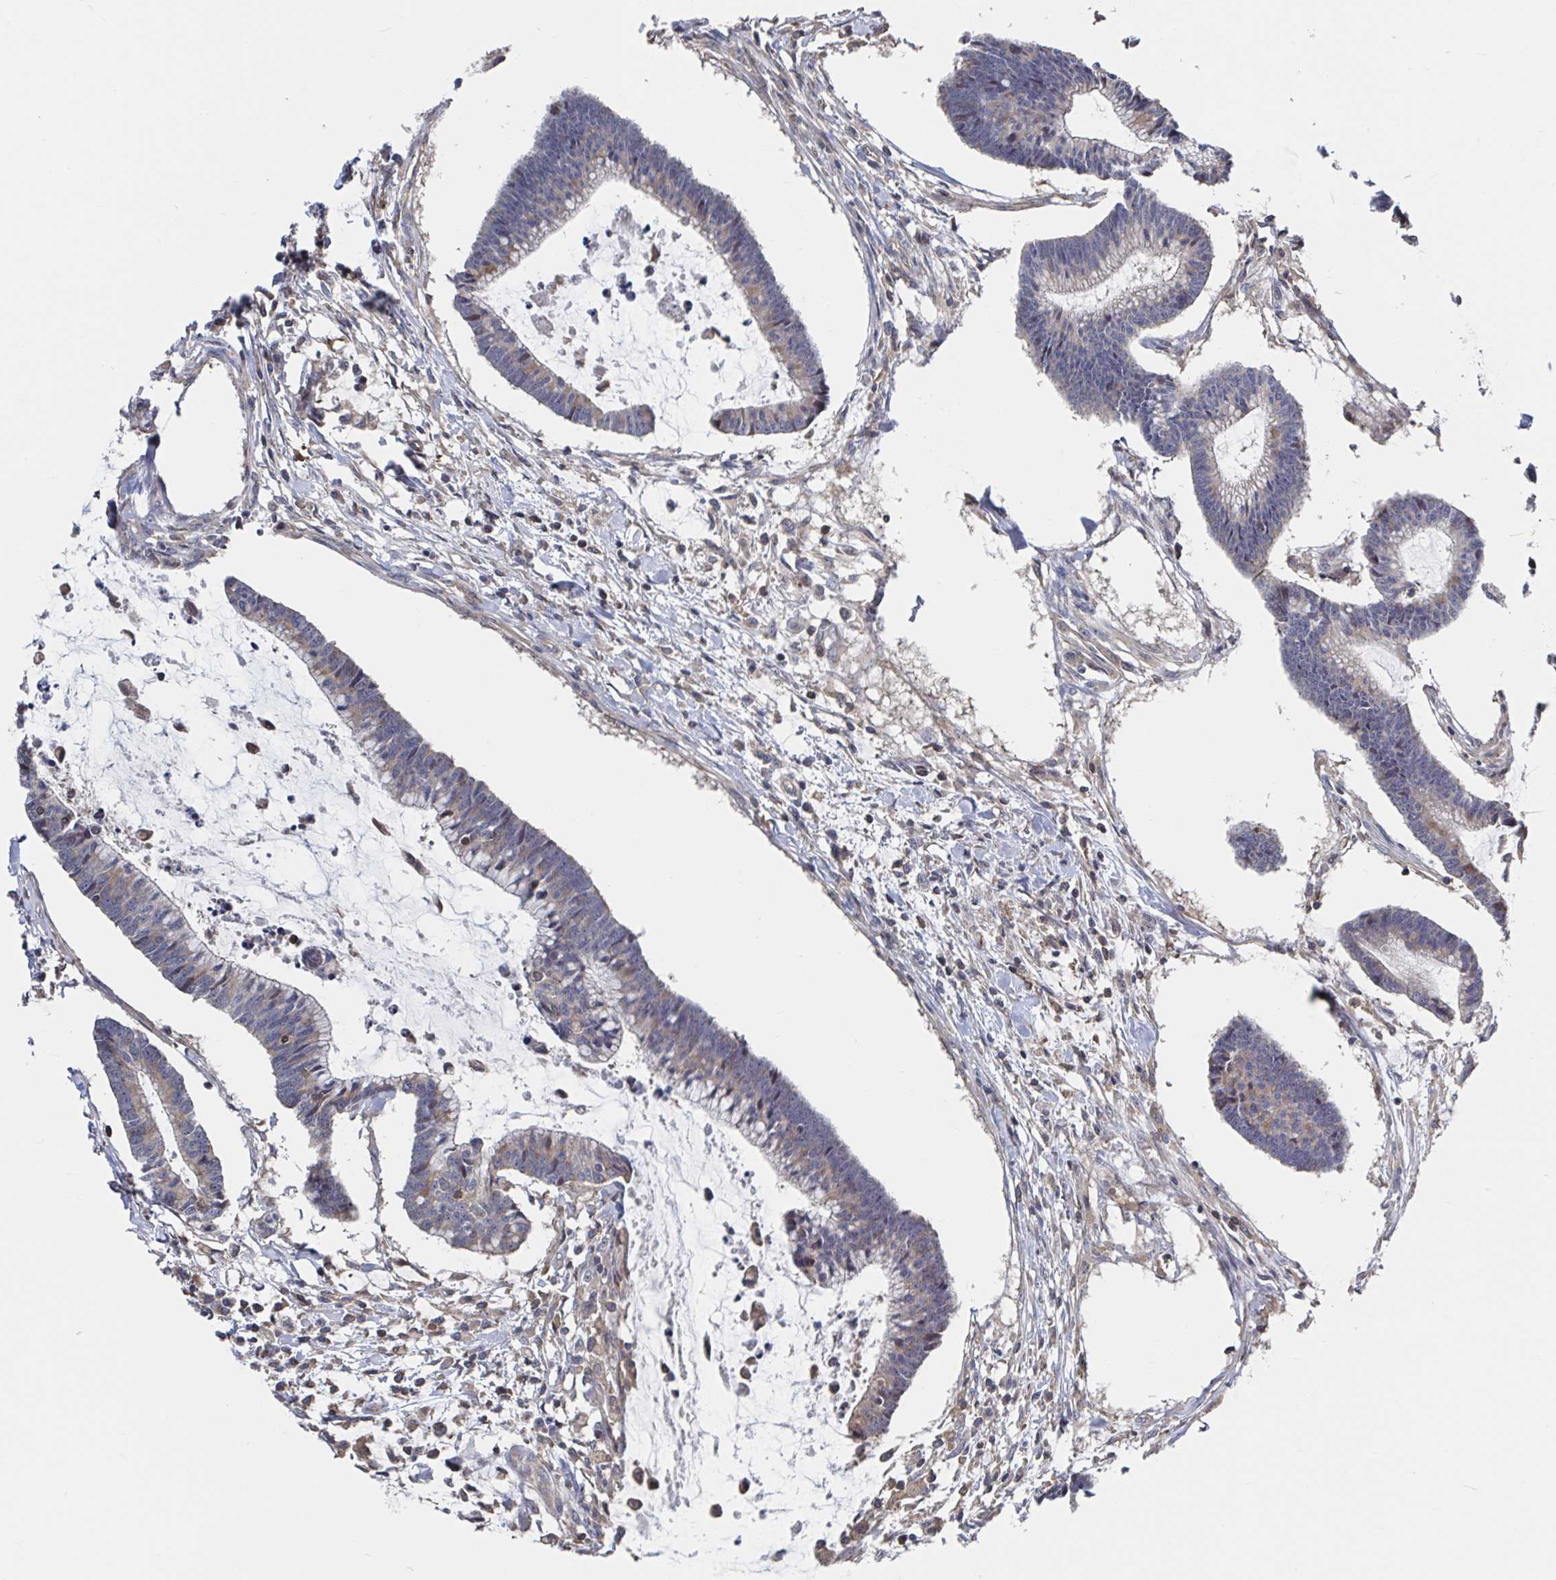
{"staining": {"intensity": "weak", "quantity": "<25%", "location": "cytoplasmic/membranous"}, "tissue": "colorectal cancer", "cell_type": "Tumor cells", "image_type": "cancer", "snomed": [{"axis": "morphology", "description": "Adenocarcinoma, NOS"}, {"axis": "topography", "description": "Colon"}], "caption": "Colorectal cancer was stained to show a protein in brown. There is no significant staining in tumor cells.", "gene": "DHRS12", "patient": {"sex": "female", "age": 78}}